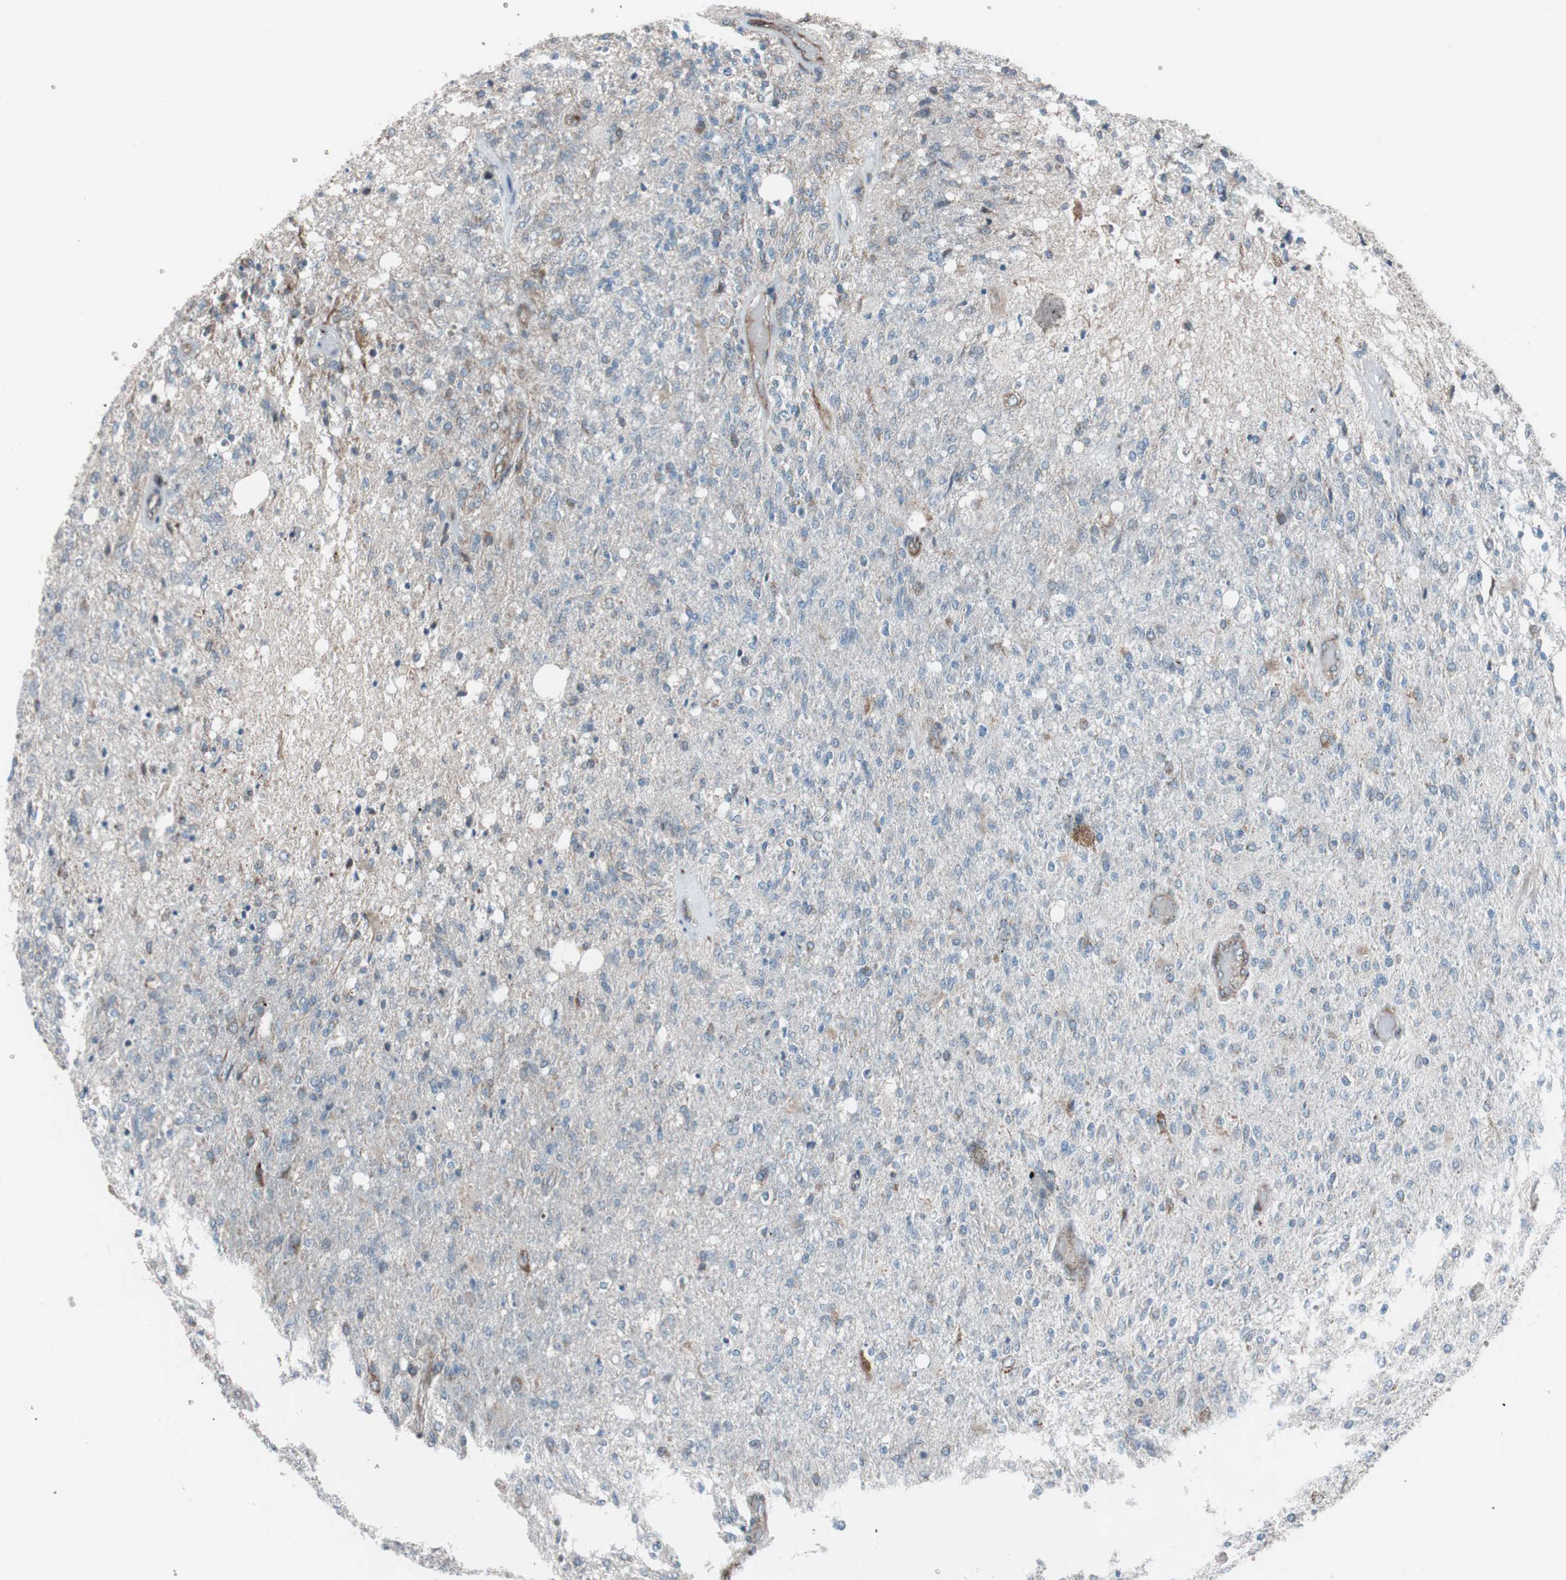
{"staining": {"intensity": "weak", "quantity": "<25%", "location": "cytoplasmic/membranous"}, "tissue": "glioma", "cell_type": "Tumor cells", "image_type": "cancer", "snomed": [{"axis": "morphology", "description": "Normal tissue, NOS"}, {"axis": "morphology", "description": "Glioma, malignant, High grade"}, {"axis": "topography", "description": "Cerebral cortex"}], "caption": "This is an immunohistochemistry photomicrograph of glioma. There is no staining in tumor cells.", "gene": "CCL14", "patient": {"sex": "male", "age": 77}}